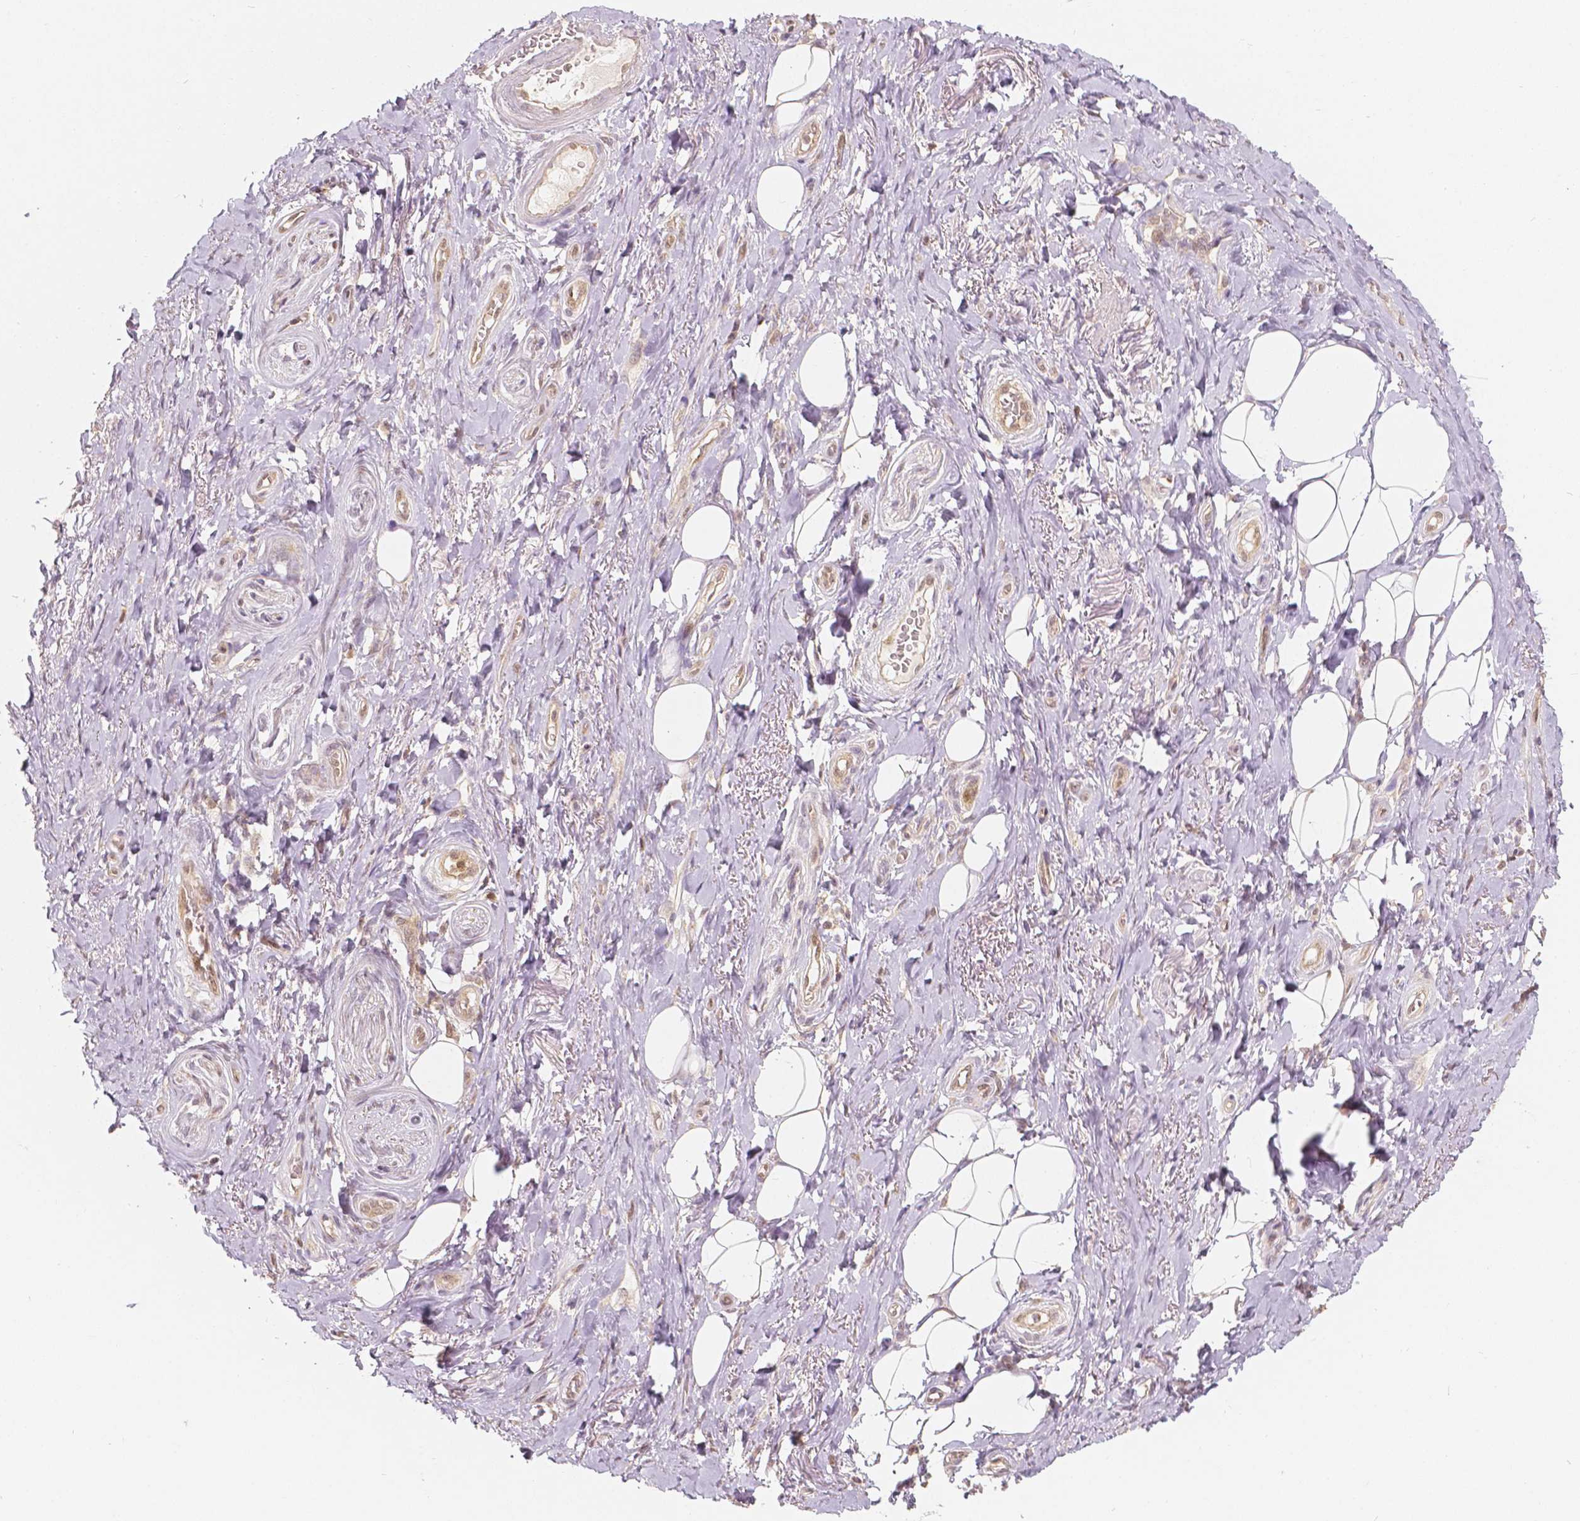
{"staining": {"intensity": "negative", "quantity": "none", "location": "none"}, "tissue": "adipose tissue", "cell_type": "Adipocytes", "image_type": "normal", "snomed": [{"axis": "morphology", "description": "Normal tissue, NOS"}, {"axis": "topography", "description": "Anal"}, {"axis": "topography", "description": "Peripheral nerve tissue"}], "caption": "This is a photomicrograph of immunohistochemistry (IHC) staining of unremarkable adipose tissue, which shows no positivity in adipocytes. The staining was performed using DAB to visualize the protein expression in brown, while the nuclei were stained in blue with hematoxylin (Magnification: 20x).", "gene": "NAPRT", "patient": {"sex": "male", "age": 53}}